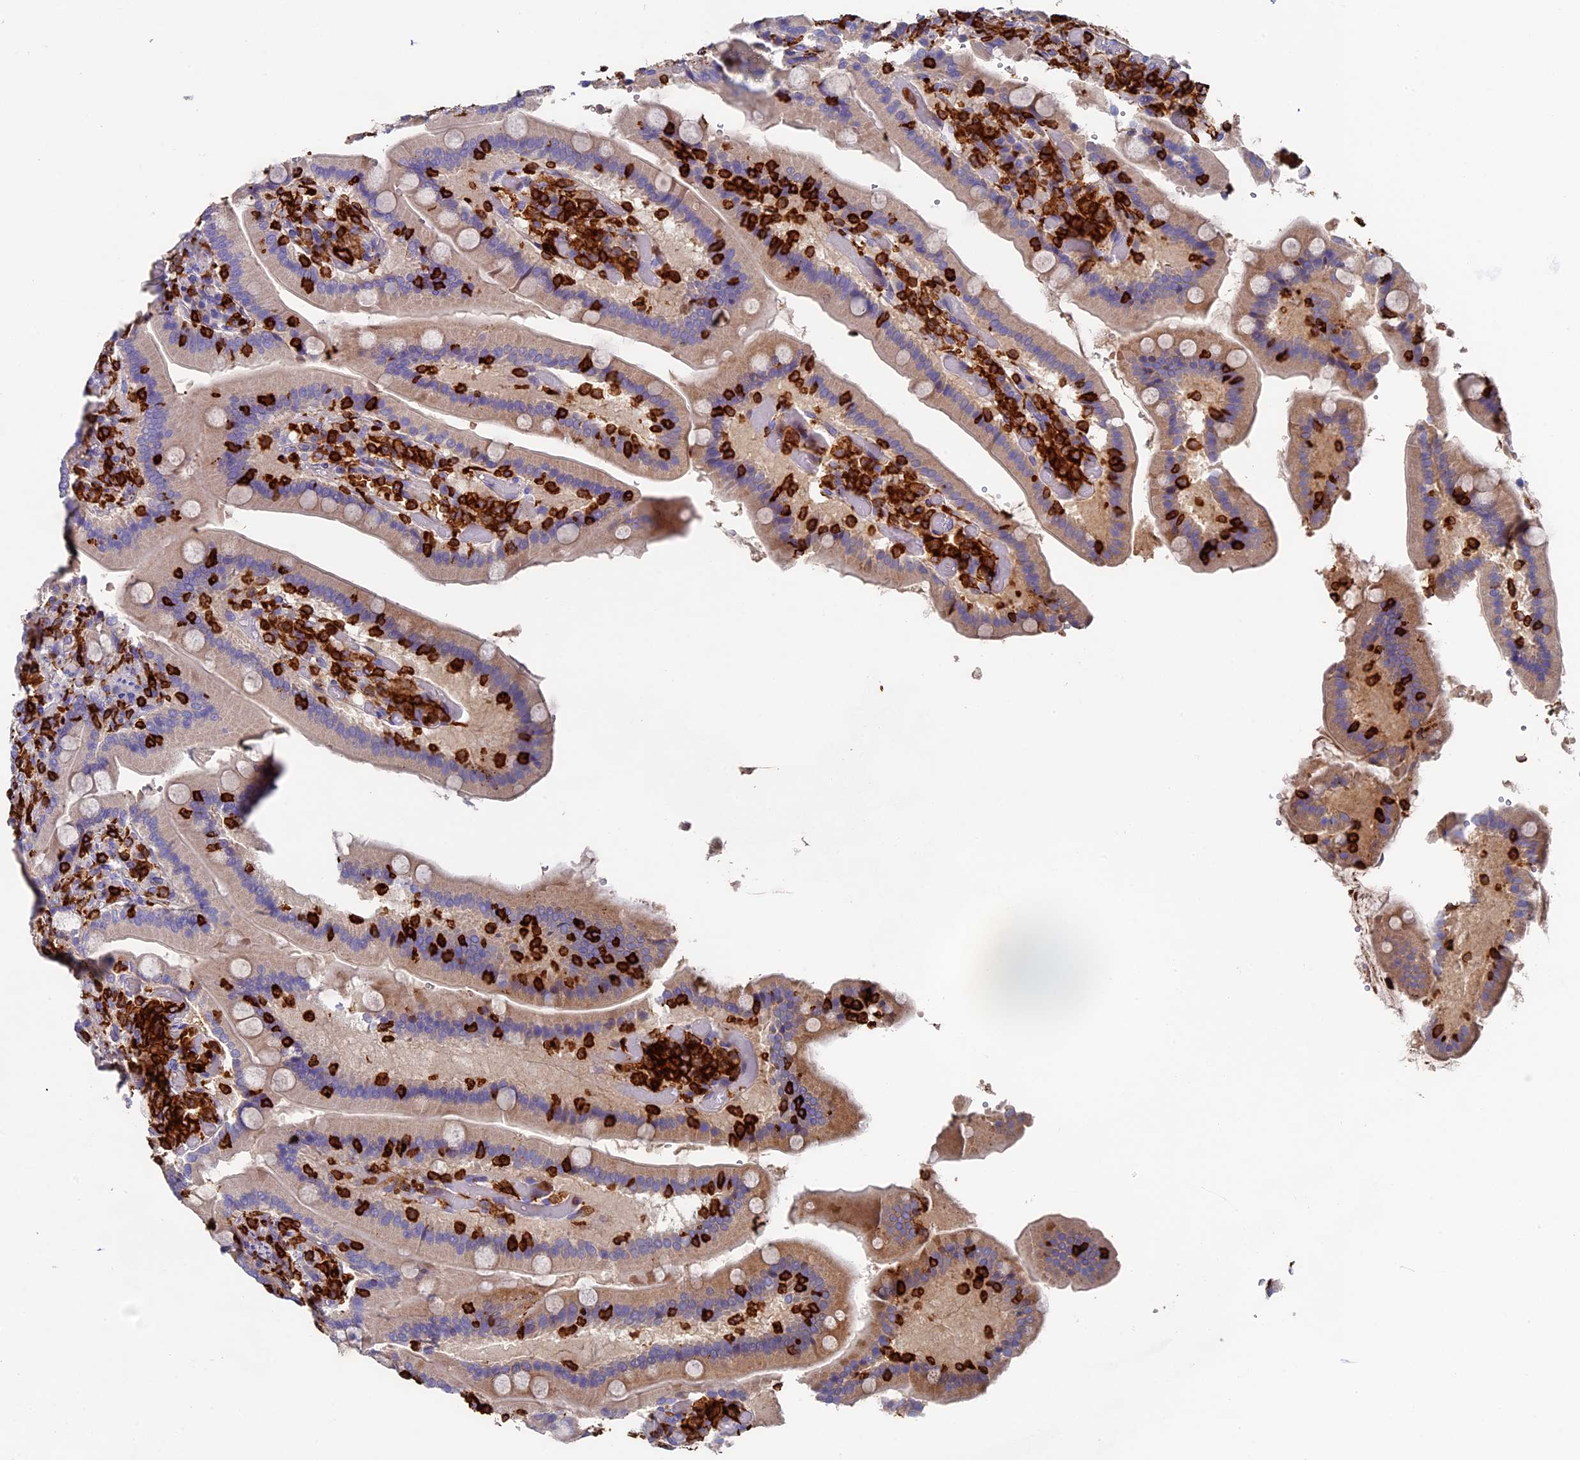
{"staining": {"intensity": "moderate", "quantity": ">75%", "location": "cytoplasmic/membranous"}, "tissue": "duodenum", "cell_type": "Glandular cells", "image_type": "normal", "snomed": [{"axis": "morphology", "description": "Normal tissue, NOS"}, {"axis": "topography", "description": "Duodenum"}], "caption": "Brown immunohistochemical staining in benign duodenum reveals moderate cytoplasmic/membranous positivity in approximately >75% of glandular cells.", "gene": "ADAT1", "patient": {"sex": "female", "age": 62}}